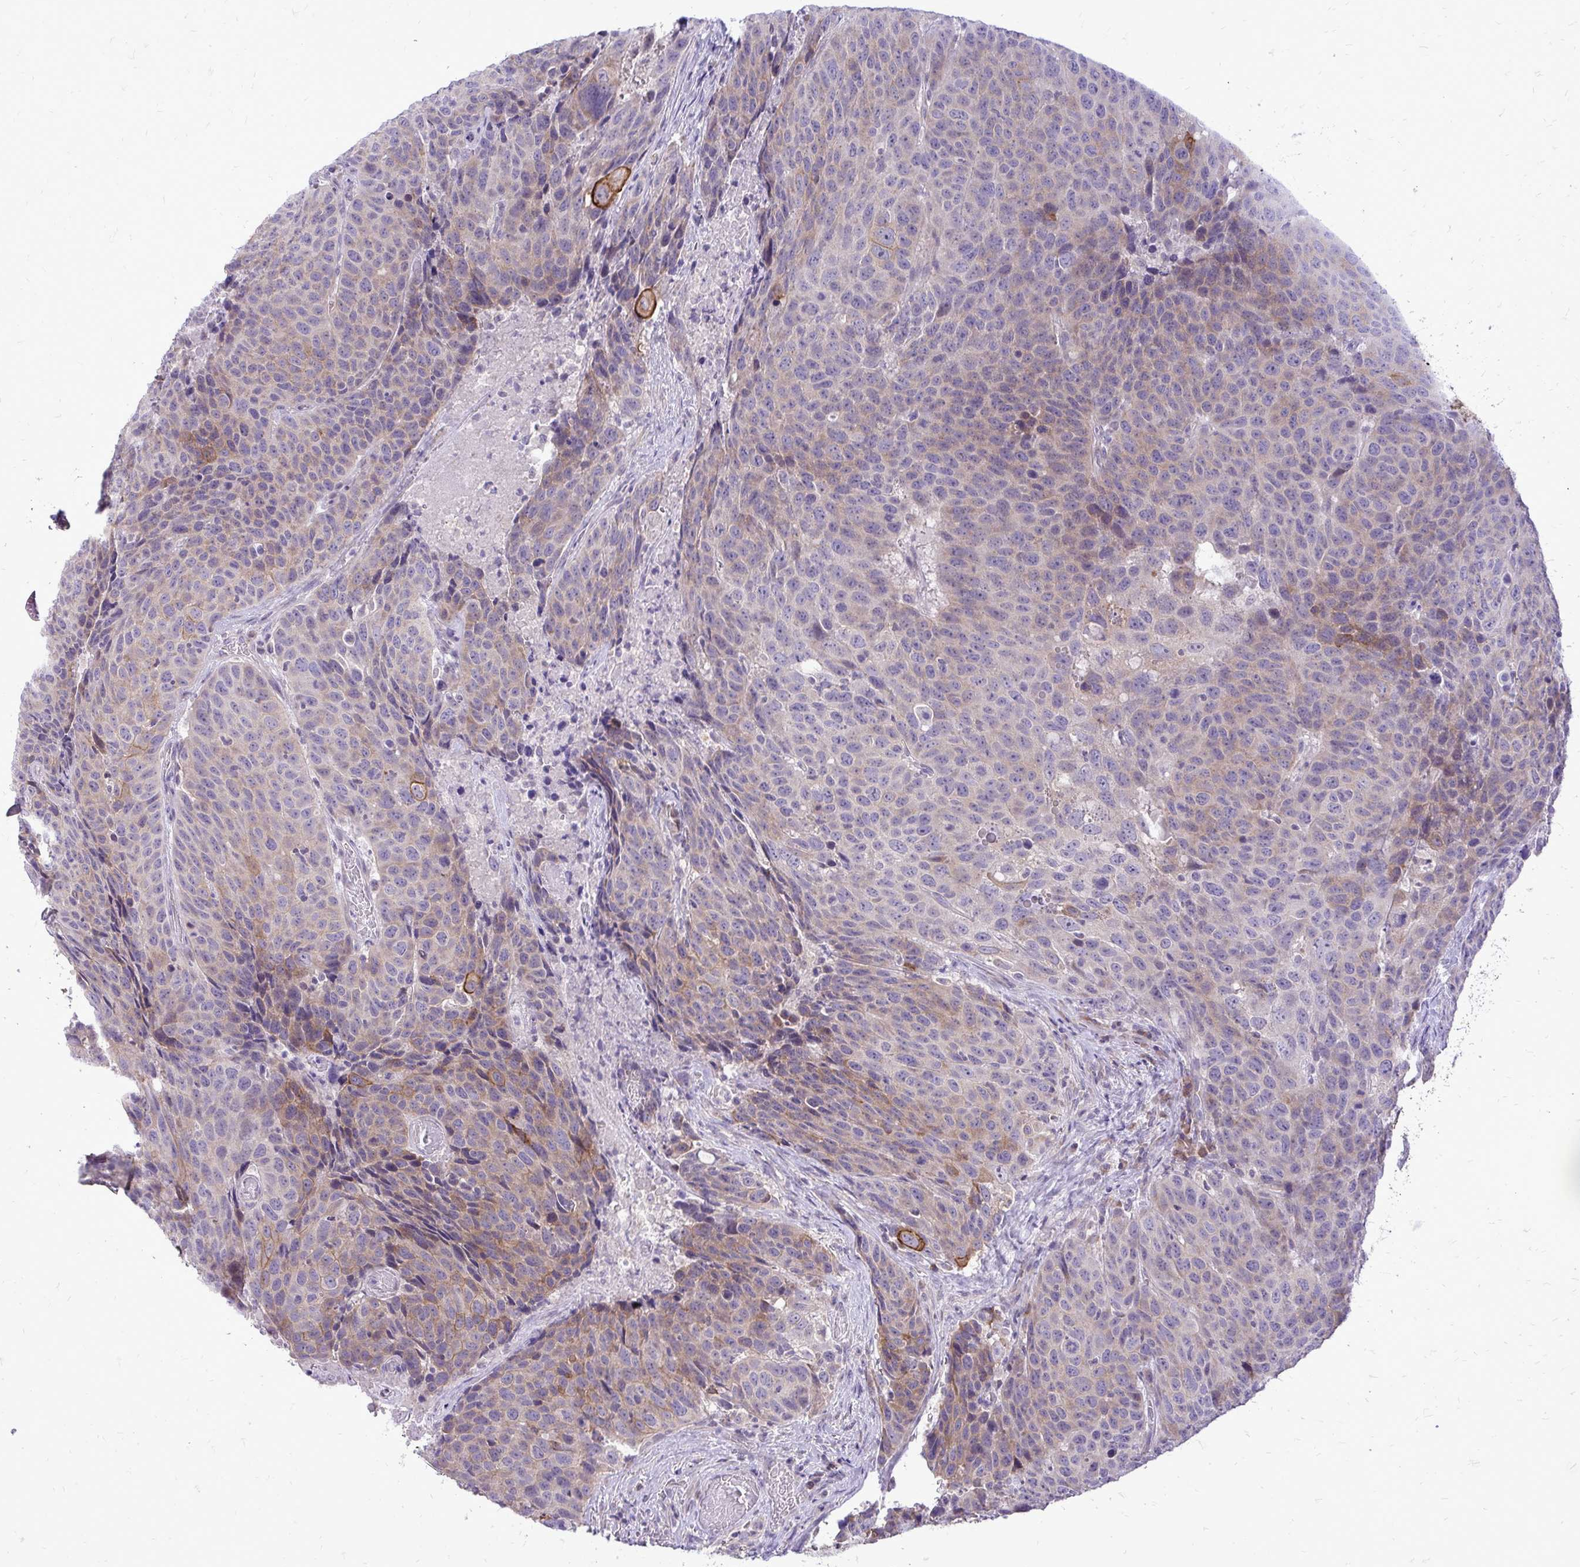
{"staining": {"intensity": "moderate", "quantity": "<25%", "location": "cytoplasmic/membranous"}, "tissue": "head and neck cancer", "cell_type": "Tumor cells", "image_type": "cancer", "snomed": [{"axis": "morphology", "description": "Squamous cell carcinoma, NOS"}, {"axis": "topography", "description": "Head-Neck"}], "caption": "Protein staining of head and neck cancer (squamous cell carcinoma) tissue exhibits moderate cytoplasmic/membranous expression in about <25% of tumor cells.", "gene": "SPTBN2", "patient": {"sex": "male", "age": 66}}